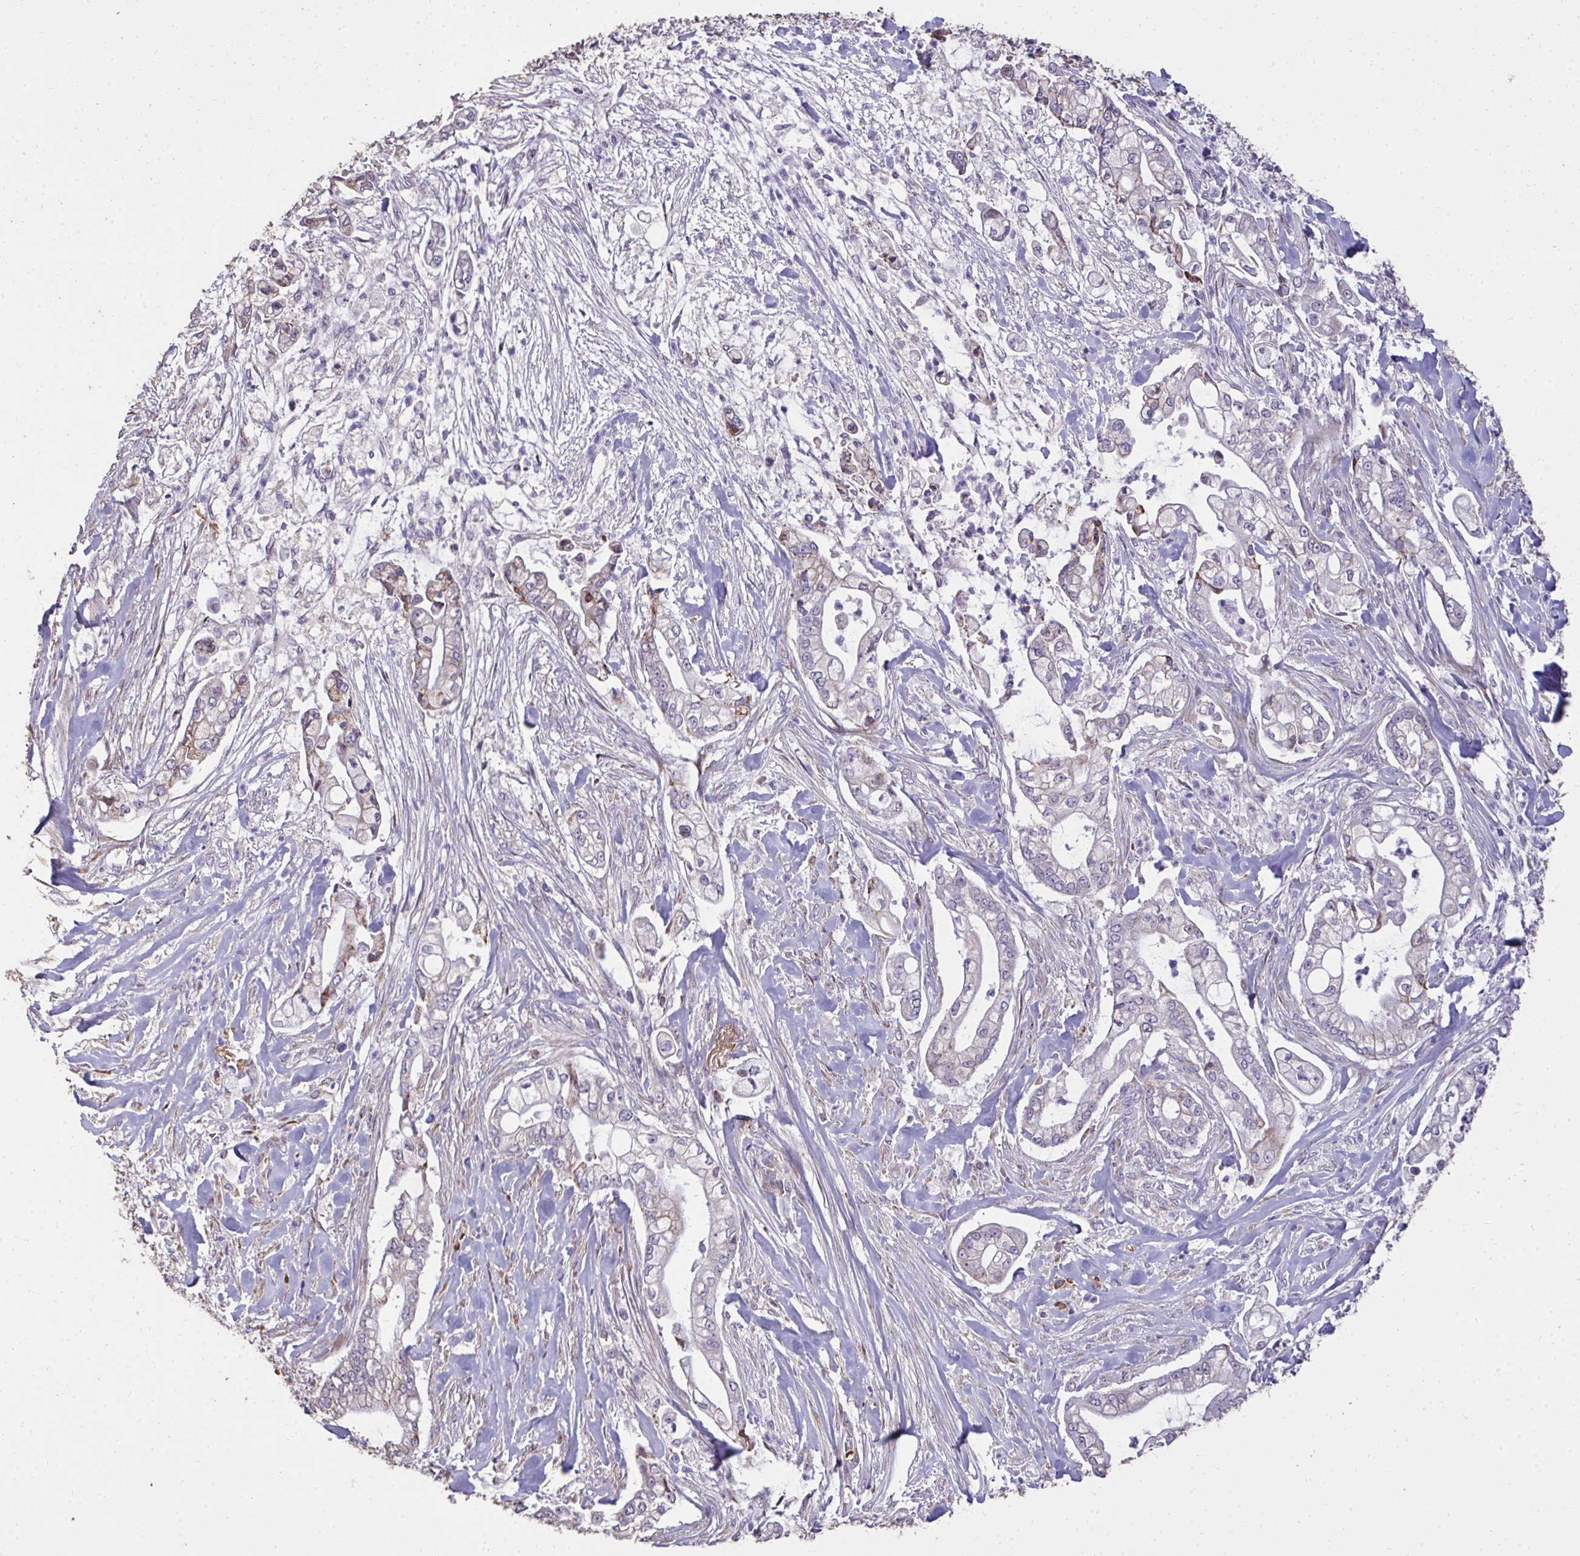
{"staining": {"intensity": "negative", "quantity": "none", "location": "none"}, "tissue": "pancreatic cancer", "cell_type": "Tumor cells", "image_type": "cancer", "snomed": [{"axis": "morphology", "description": "Adenocarcinoma, NOS"}, {"axis": "topography", "description": "Pancreas"}], "caption": "This is a histopathology image of IHC staining of adenocarcinoma (pancreatic), which shows no staining in tumor cells. (Stains: DAB immunohistochemistry with hematoxylin counter stain, Microscopy: brightfield microscopy at high magnification).", "gene": "FIBCD1", "patient": {"sex": "female", "age": 69}}